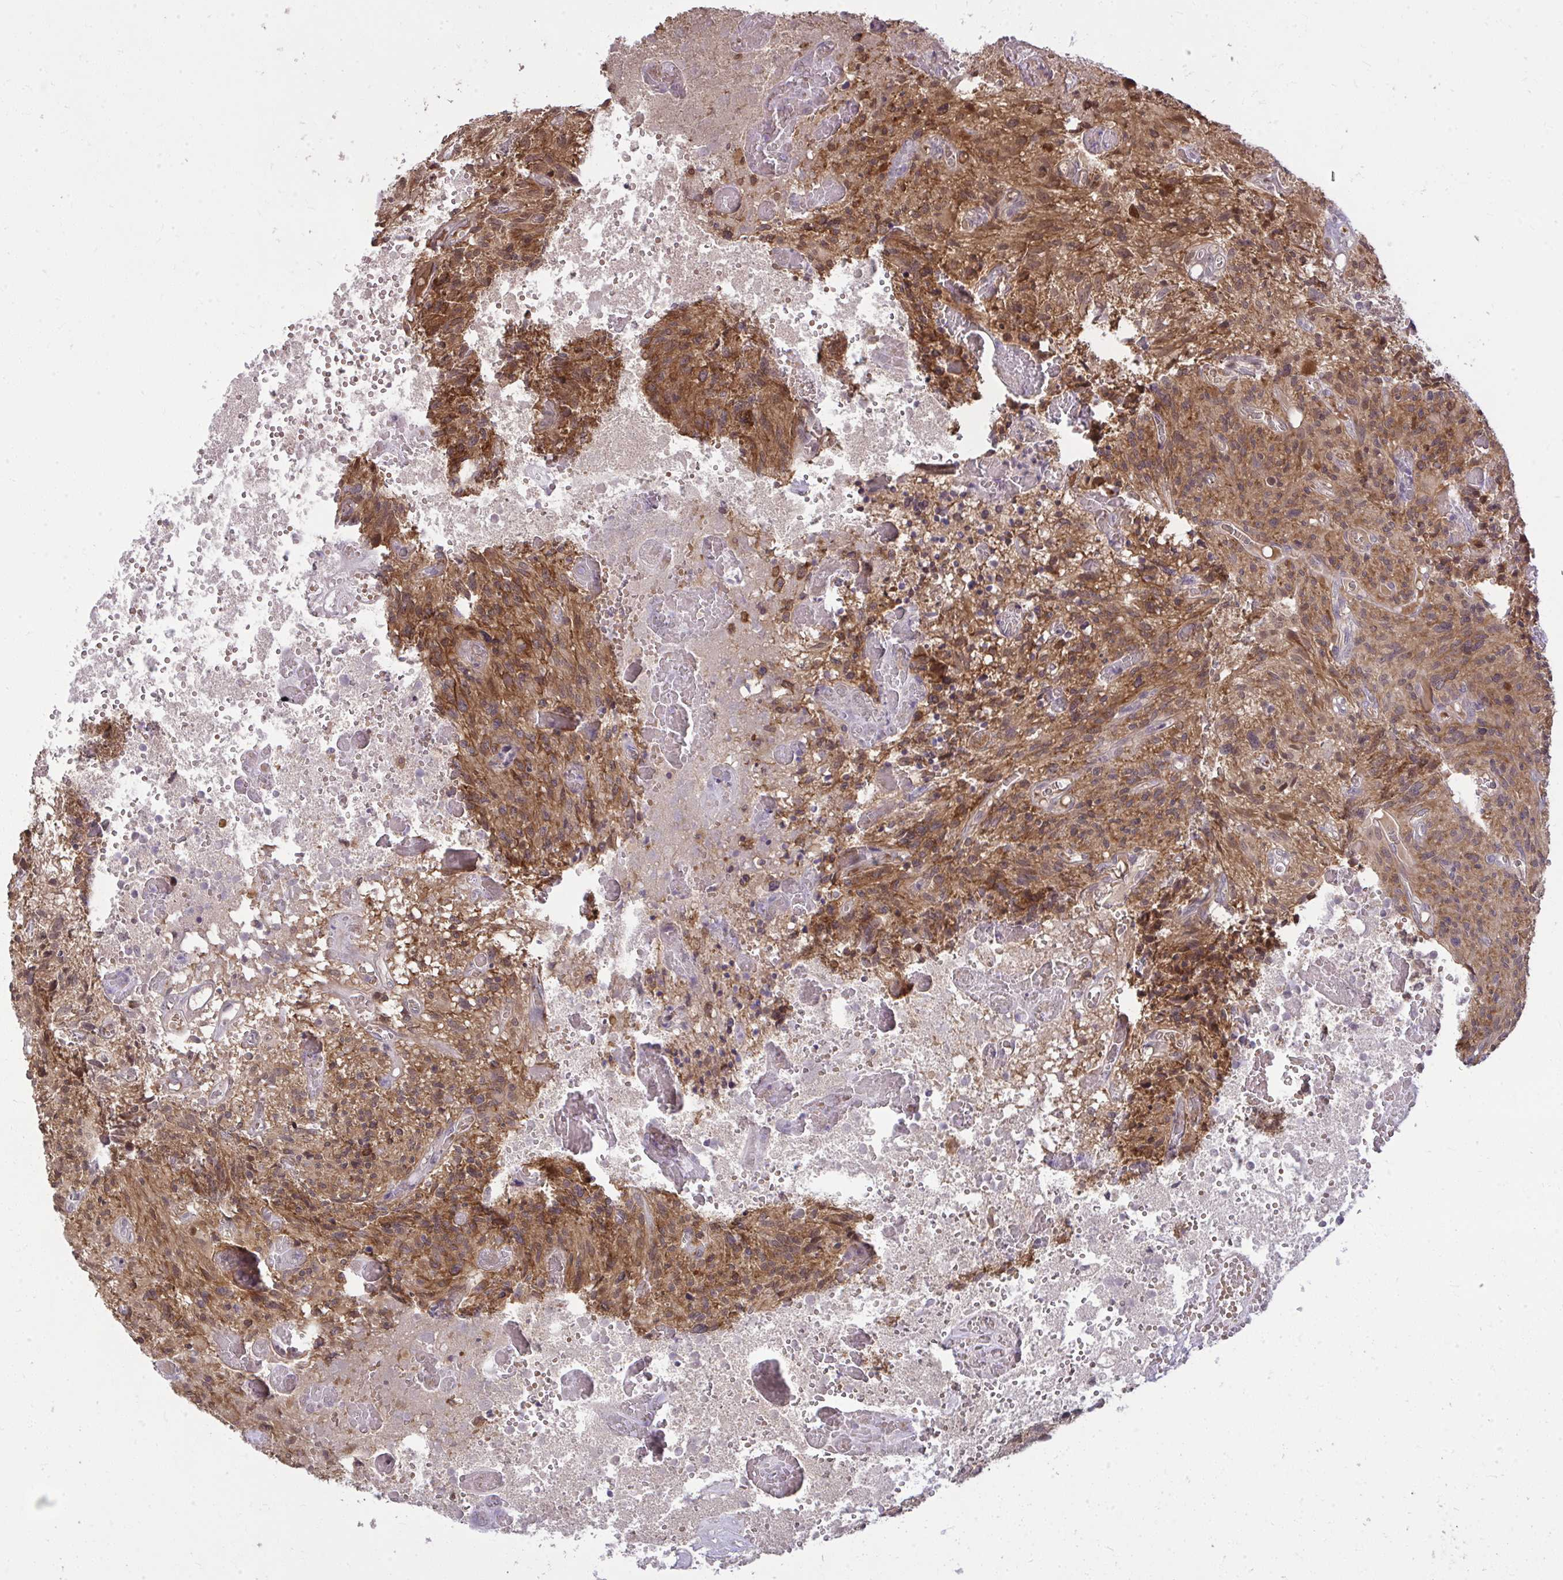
{"staining": {"intensity": "moderate", "quantity": ">75%", "location": "cytoplasmic/membranous,nuclear"}, "tissue": "glioma", "cell_type": "Tumor cells", "image_type": "cancer", "snomed": [{"axis": "morphology", "description": "Glioma, malignant, High grade"}, {"axis": "topography", "description": "Brain"}], "caption": "This is a photomicrograph of immunohistochemistry (IHC) staining of high-grade glioma (malignant), which shows moderate staining in the cytoplasmic/membranous and nuclear of tumor cells.", "gene": "ZSCAN9", "patient": {"sex": "male", "age": 75}}